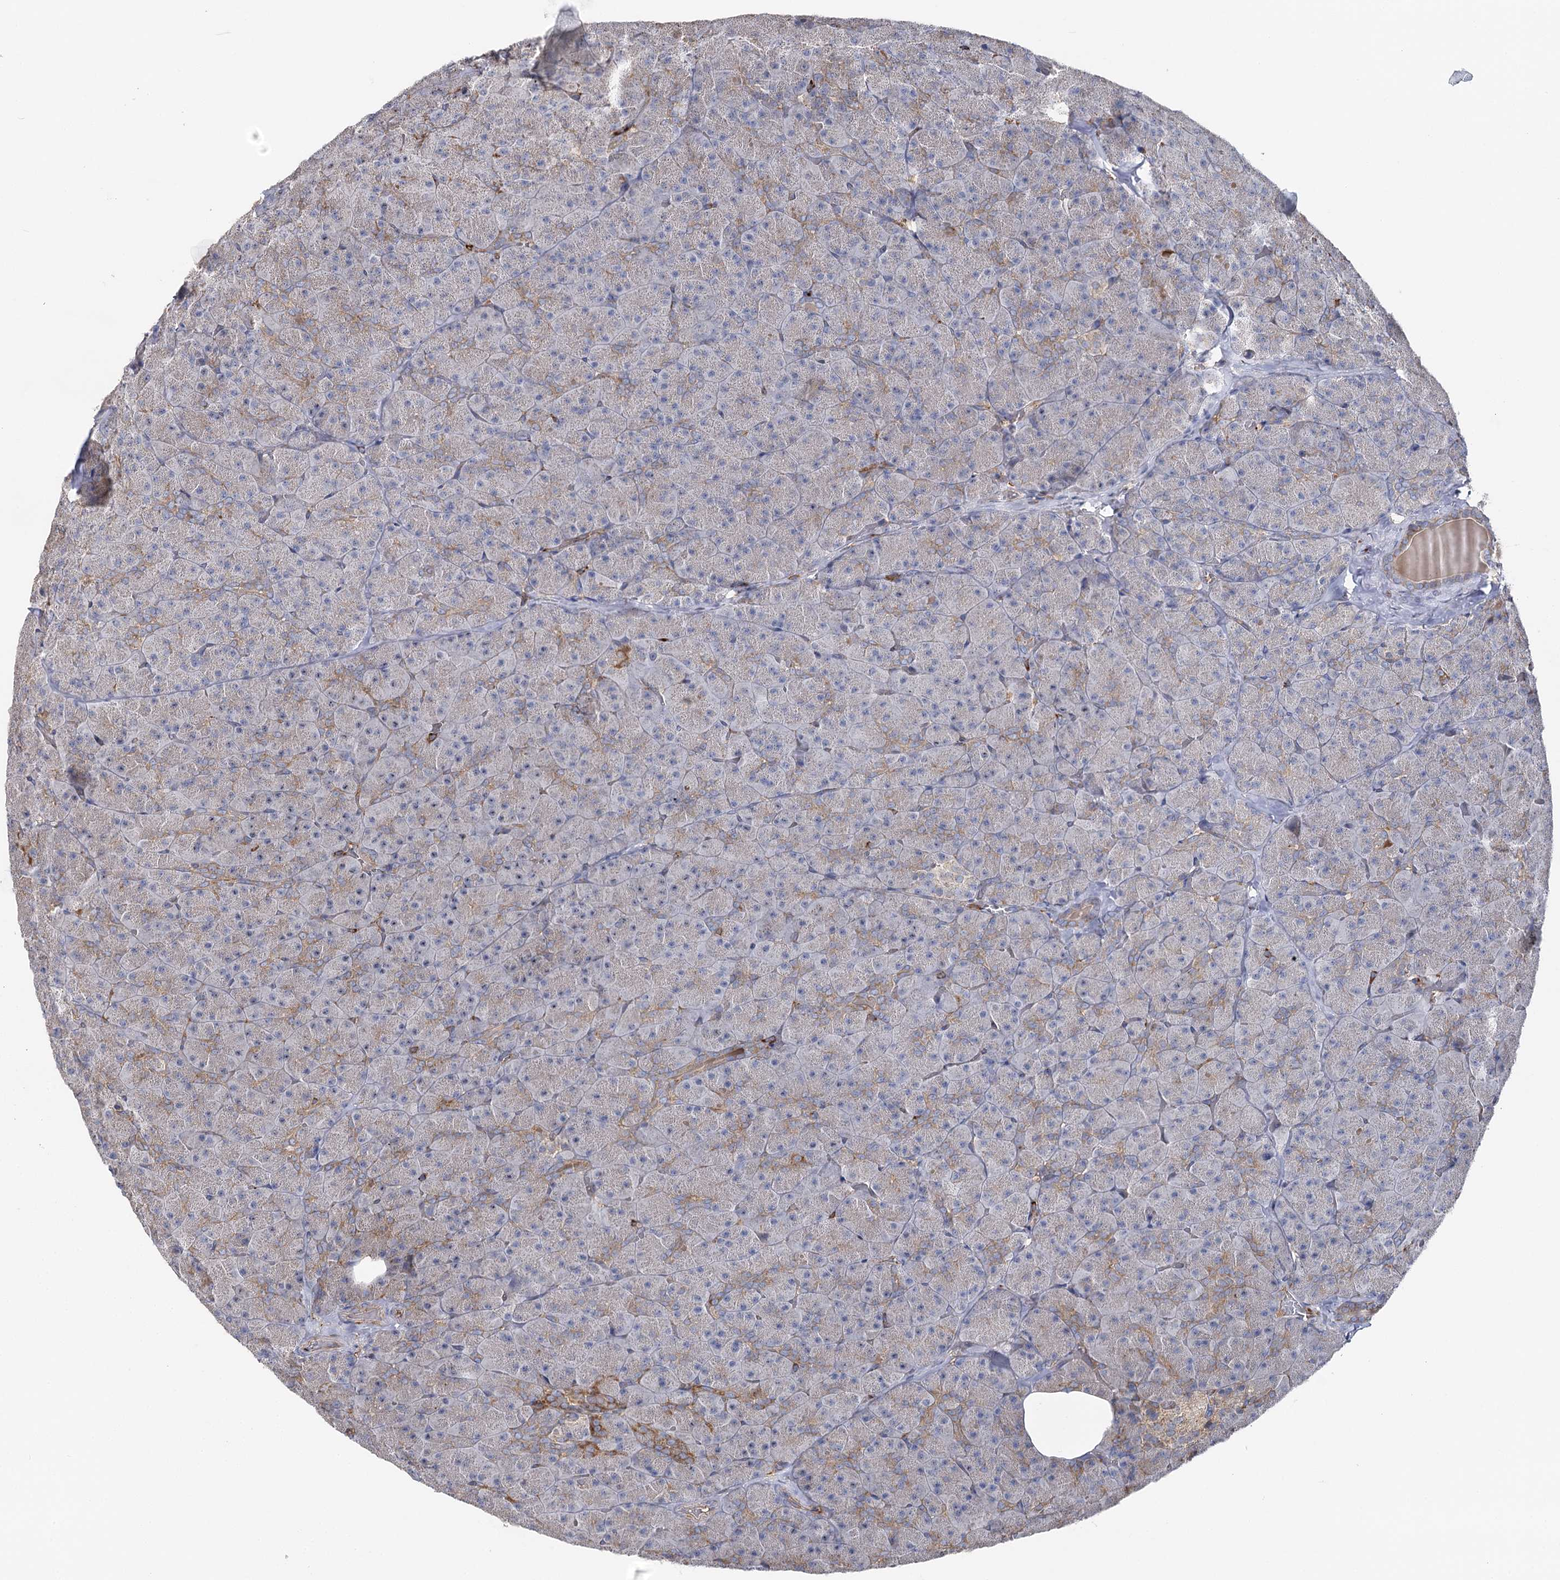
{"staining": {"intensity": "moderate", "quantity": "<25%", "location": "cytoplasmic/membranous"}, "tissue": "pancreas", "cell_type": "Exocrine glandular cells", "image_type": "normal", "snomed": [{"axis": "morphology", "description": "Normal tissue, NOS"}, {"axis": "topography", "description": "Pancreas"}], "caption": "A histopathology image of pancreas stained for a protein reveals moderate cytoplasmic/membranous brown staining in exocrine glandular cells.", "gene": "SEC24B", "patient": {"sex": "male", "age": 36}}